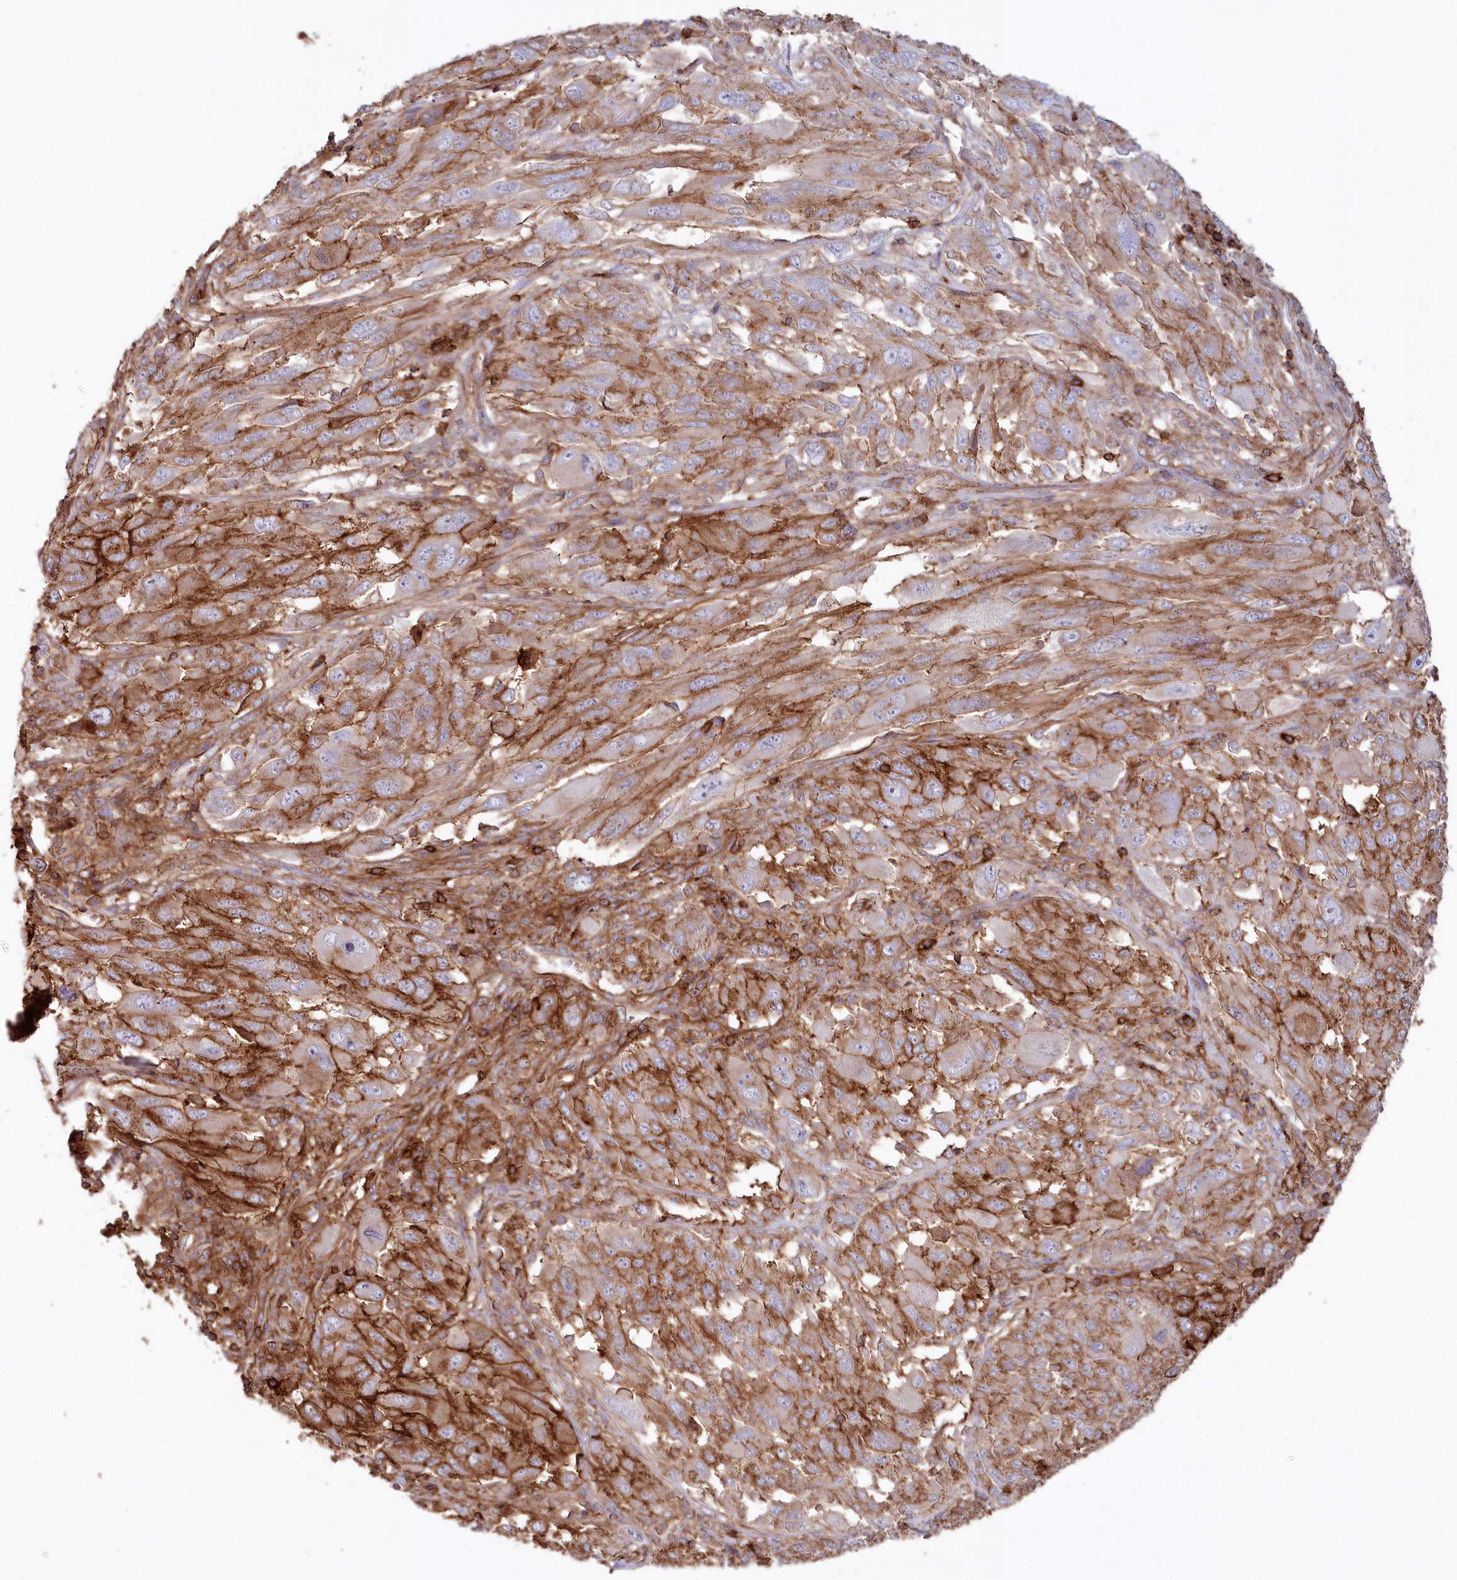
{"staining": {"intensity": "moderate", "quantity": ">75%", "location": "cytoplasmic/membranous"}, "tissue": "melanoma", "cell_type": "Tumor cells", "image_type": "cancer", "snomed": [{"axis": "morphology", "description": "Malignant melanoma, NOS"}, {"axis": "topography", "description": "Skin"}], "caption": "The image shows immunohistochemical staining of melanoma. There is moderate cytoplasmic/membranous positivity is appreciated in about >75% of tumor cells.", "gene": "RBP5", "patient": {"sex": "female", "age": 91}}